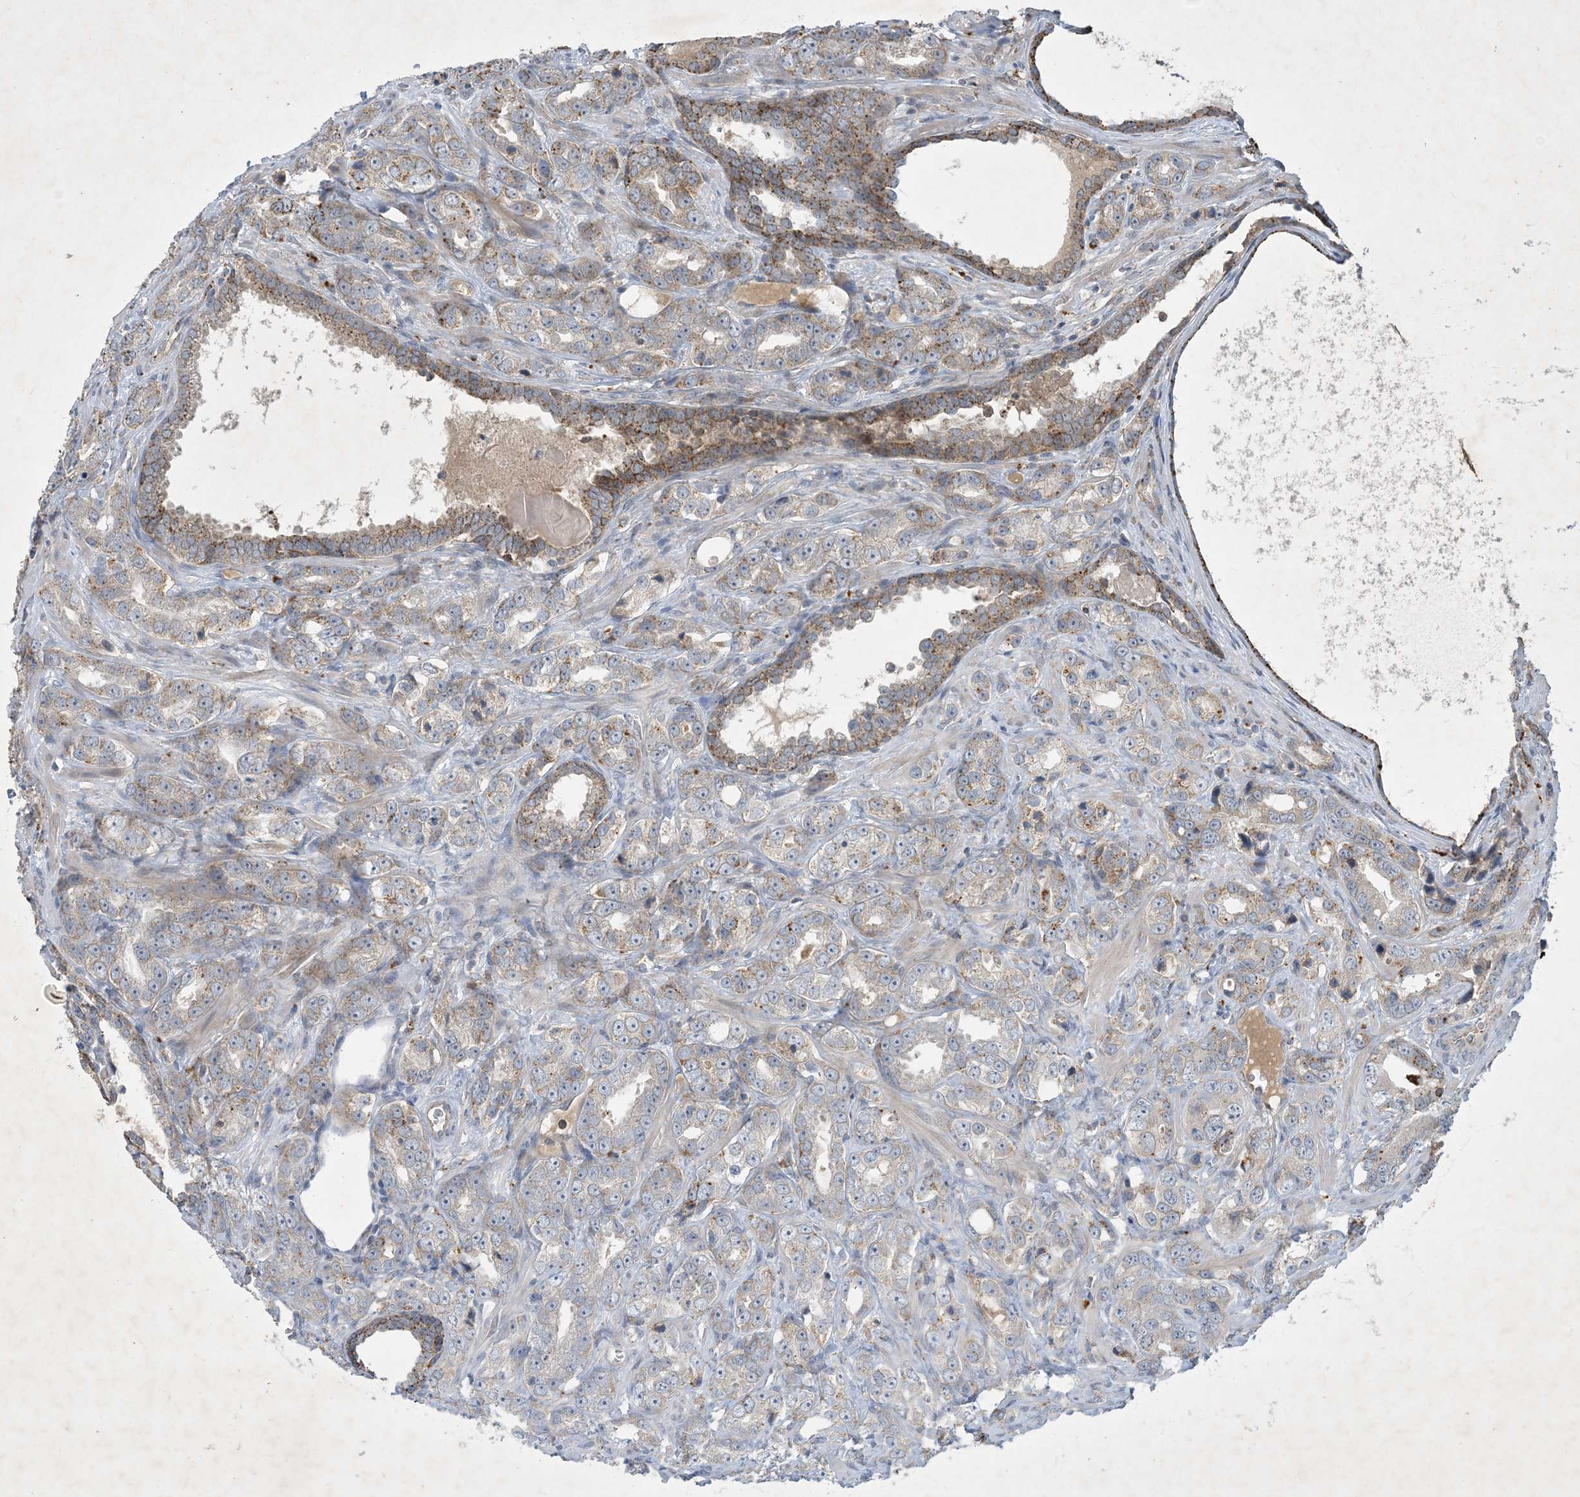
{"staining": {"intensity": "weak", "quantity": "<25%", "location": "cytoplasmic/membranous"}, "tissue": "prostate cancer", "cell_type": "Tumor cells", "image_type": "cancer", "snomed": [{"axis": "morphology", "description": "Adenocarcinoma, High grade"}, {"axis": "topography", "description": "Prostate"}], "caption": "Protein analysis of prostate high-grade adenocarcinoma shows no significant staining in tumor cells.", "gene": "MRPS18A", "patient": {"sex": "male", "age": 62}}